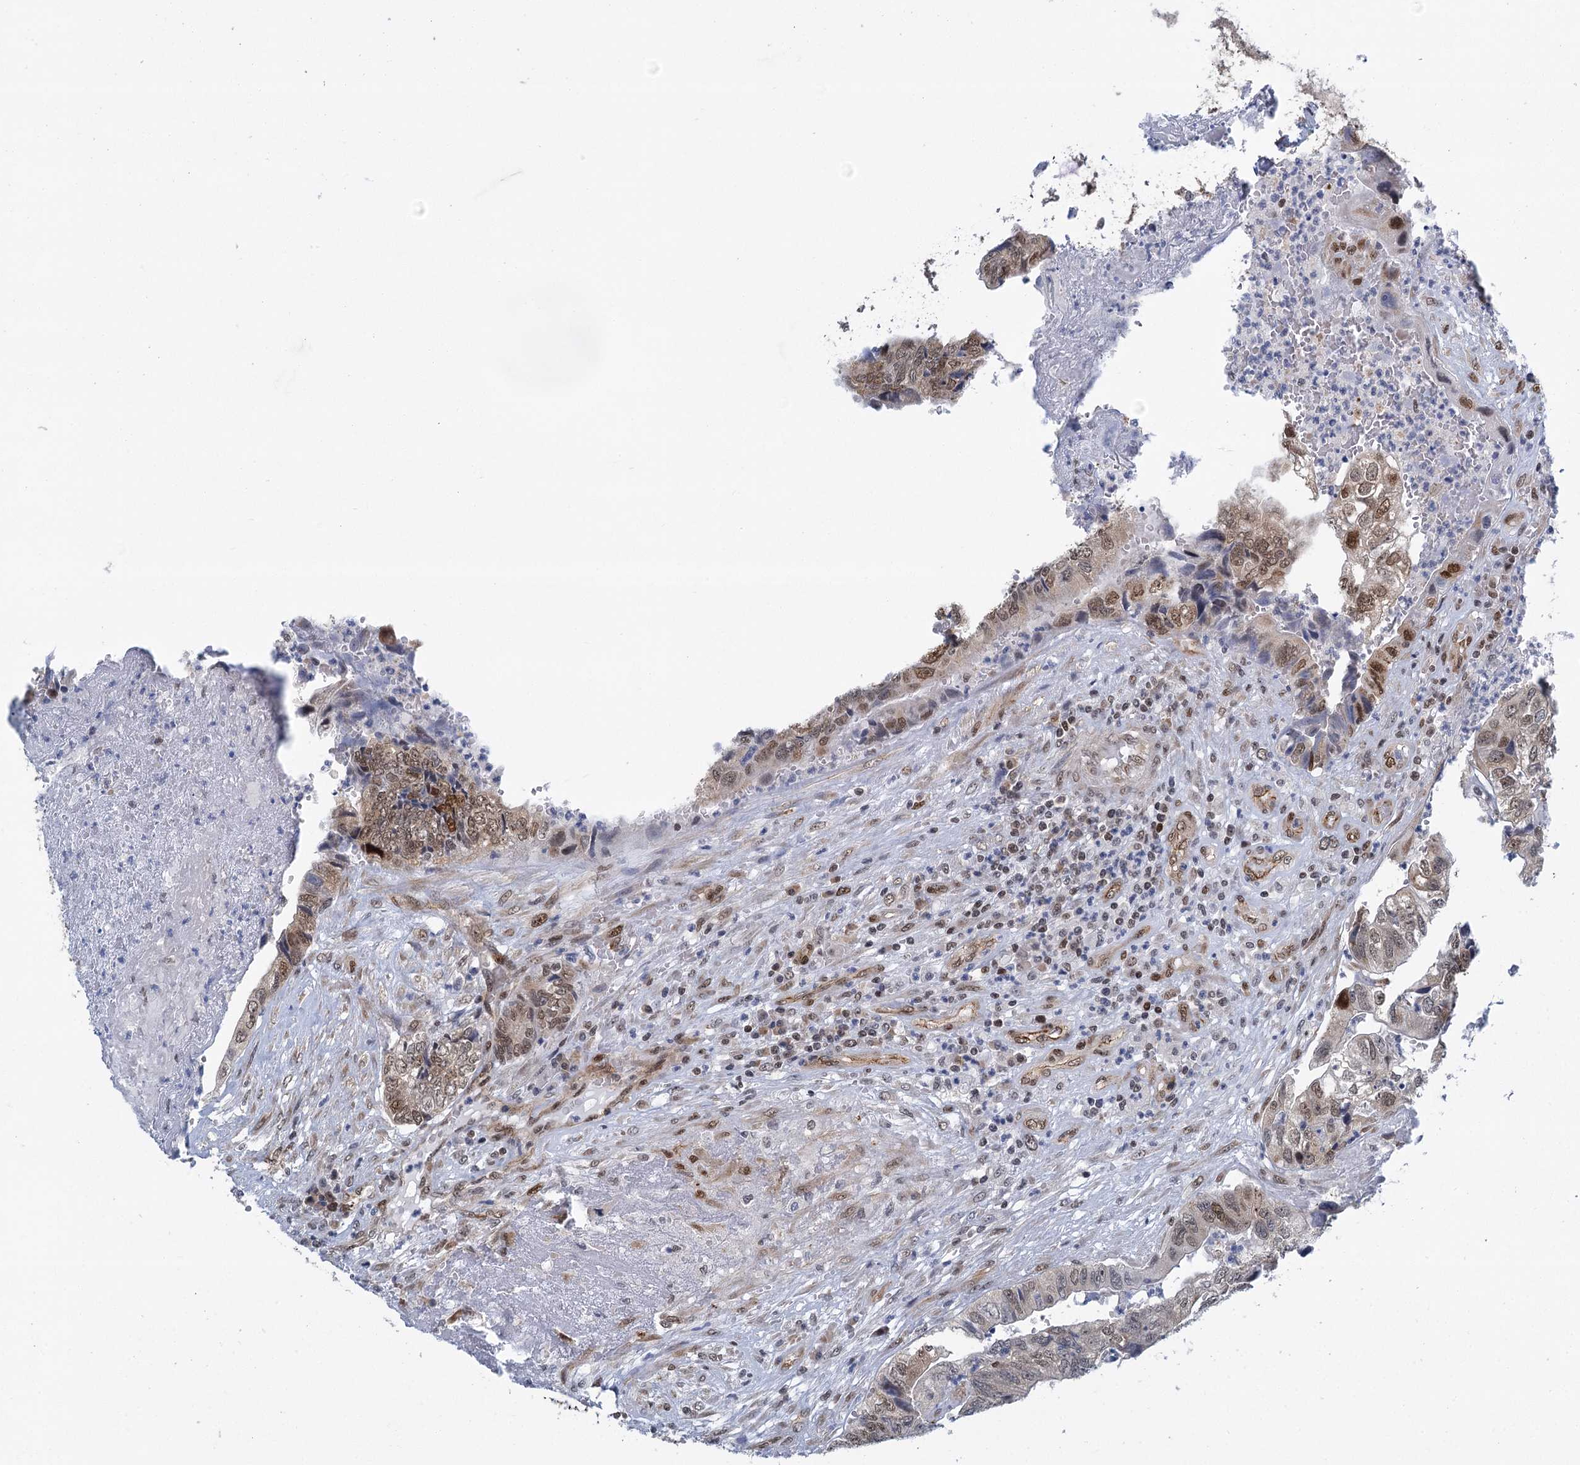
{"staining": {"intensity": "moderate", "quantity": ">75%", "location": "nuclear"}, "tissue": "colorectal cancer", "cell_type": "Tumor cells", "image_type": "cancer", "snomed": [{"axis": "morphology", "description": "Adenocarcinoma, NOS"}, {"axis": "topography", "description": "Colon"}], "caption": "Immunohistochemical staining of colorectal cancer (adenocarcinoma) exhibits moderate nuclear protein staining in about >75% of tumor cells. (Brightfield microscopy of DAB IHC at high magnification).", "gene": "GPATCH11", "patient": {"sex": "female", "age": 67}}